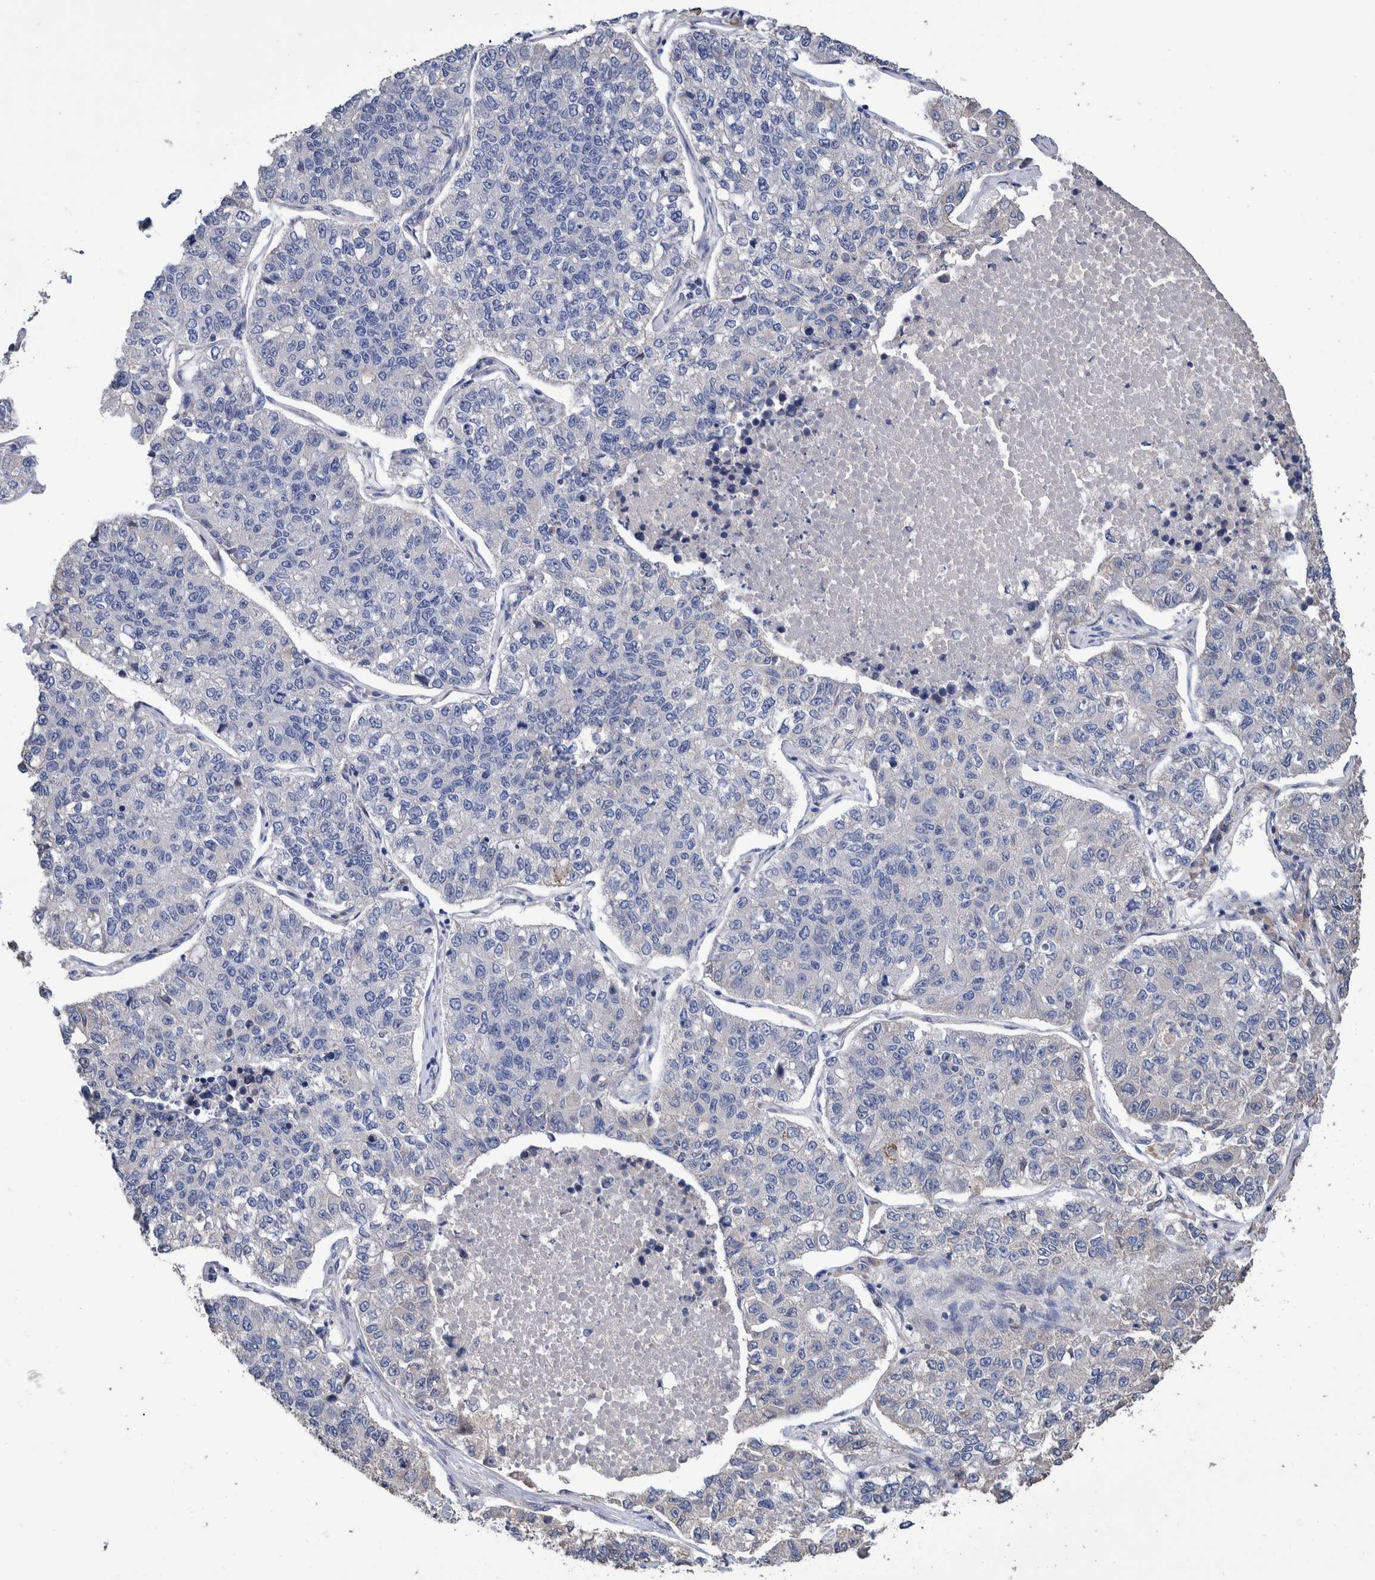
{"staining": {"intensity": "negative", "quantity": "none", "location": "none"}, "tissue": "lung cancer", "cell_type": "Tumor cells", "image_type": "cancer", "snomed": [{"axis": "morphology", "description": "Adenocarcinoma, NOS"}, {"axis": "topography", "description": "Lung"}], "caption": "This is an immunohistochemistry image of lung adenocarcinoma. There is no positivity in tumor cells.", "gene": "SLC45A4", "patient": {"sex": "male", "age": 49}}